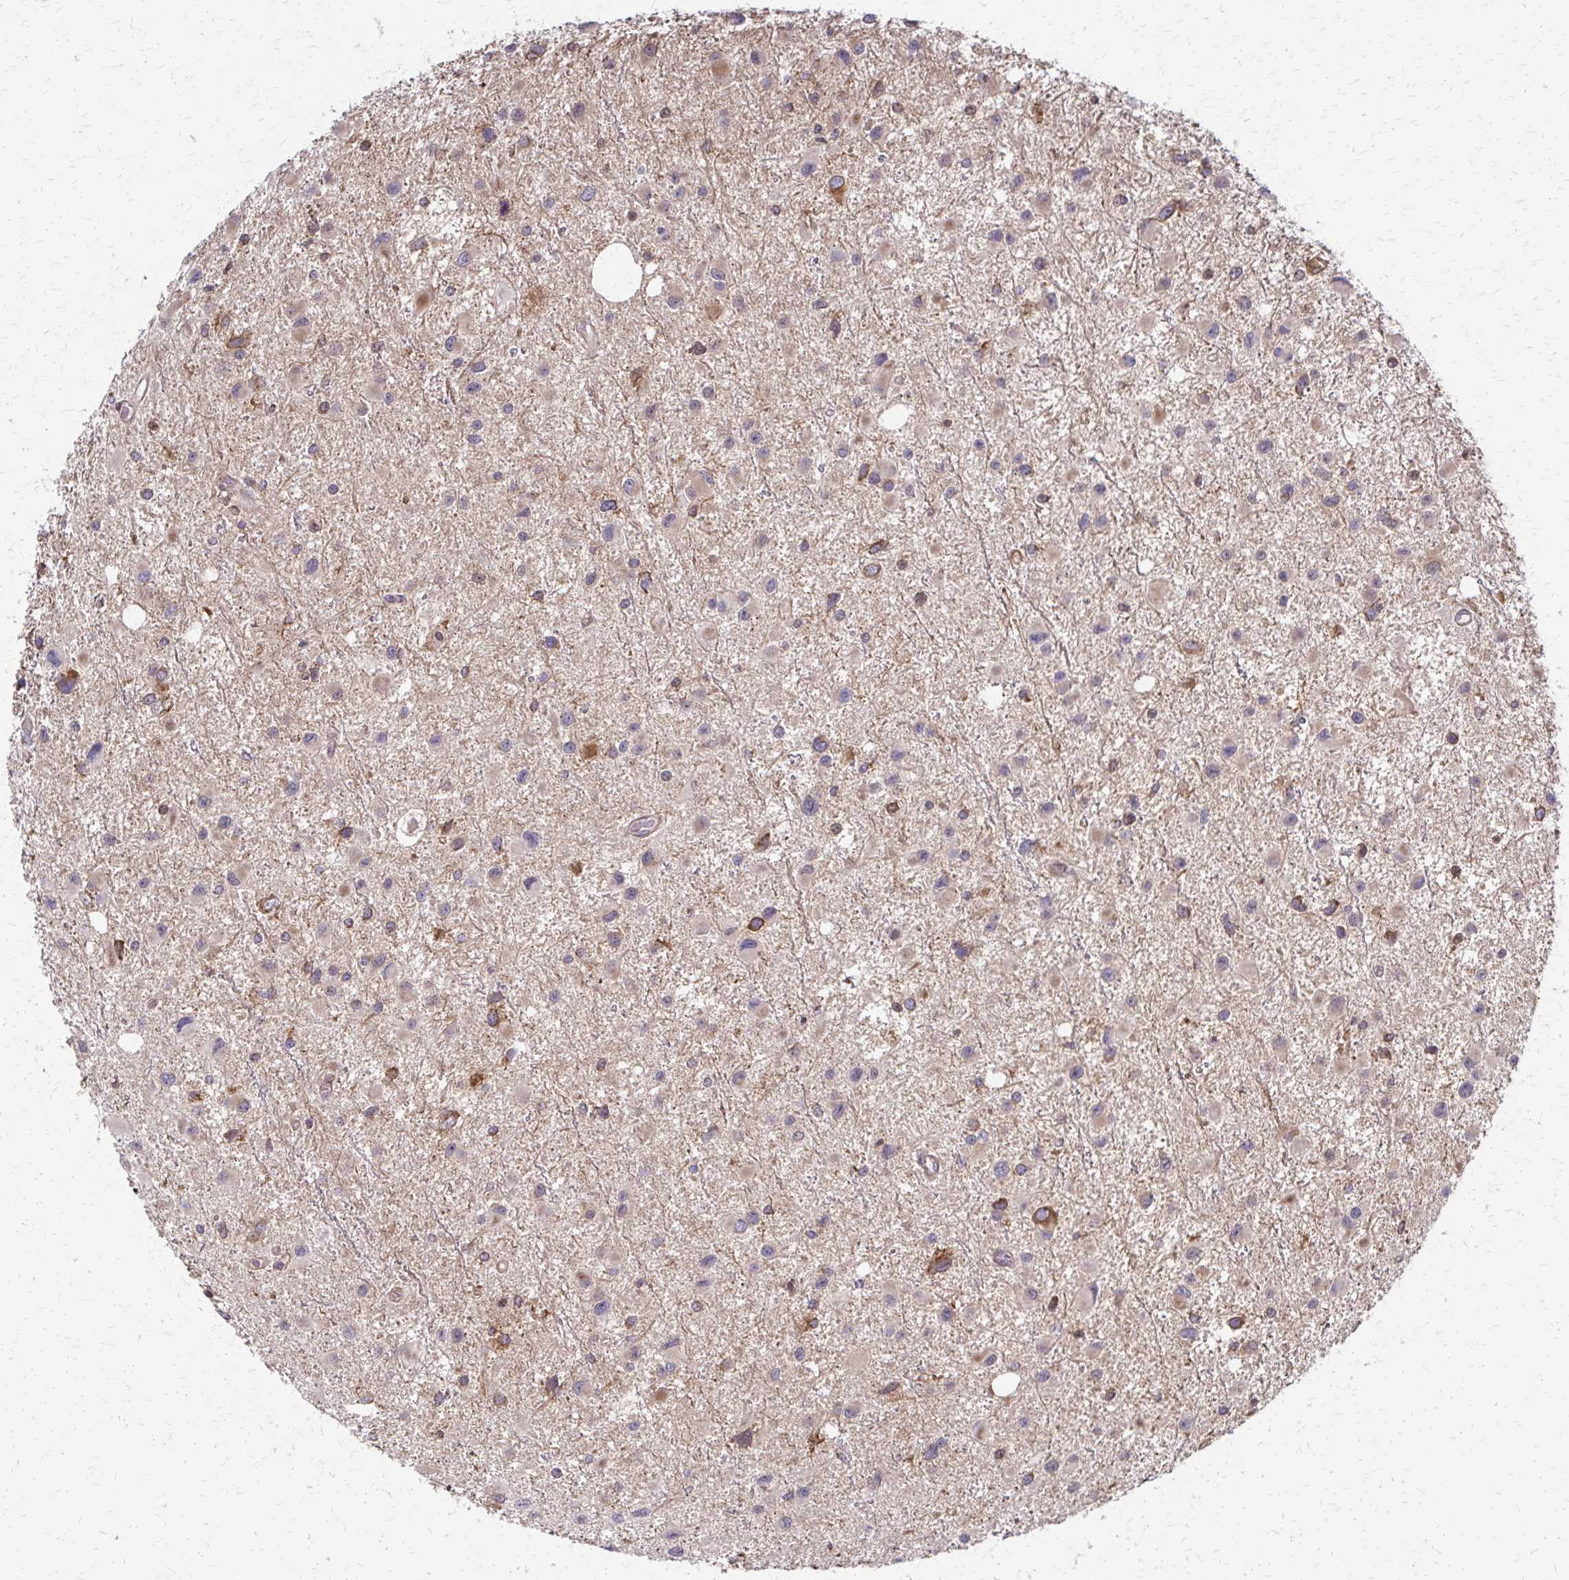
{"staining": {"intensity": "weak", "quantity": "25%-75%", "location": "cytoplasmic/membranous"}, "tissue": "glioma", "cell_type": "Tumor cells", "image_type": "cancer", "snomed": [{"axis": "morphology", "description": "Glioma, malignant, Low grade"}, {"axis": "topography", "description": "Brain"}], "caption": "This is a photomicrograph of immunohistochemistry (IHC) staining of low-grade glioma (malignant), which shows weak expression in the cytoplasmic/membranous of tumor cells.", "gene": "EEF2", "patient": {"sex": "female", "age": 32}}